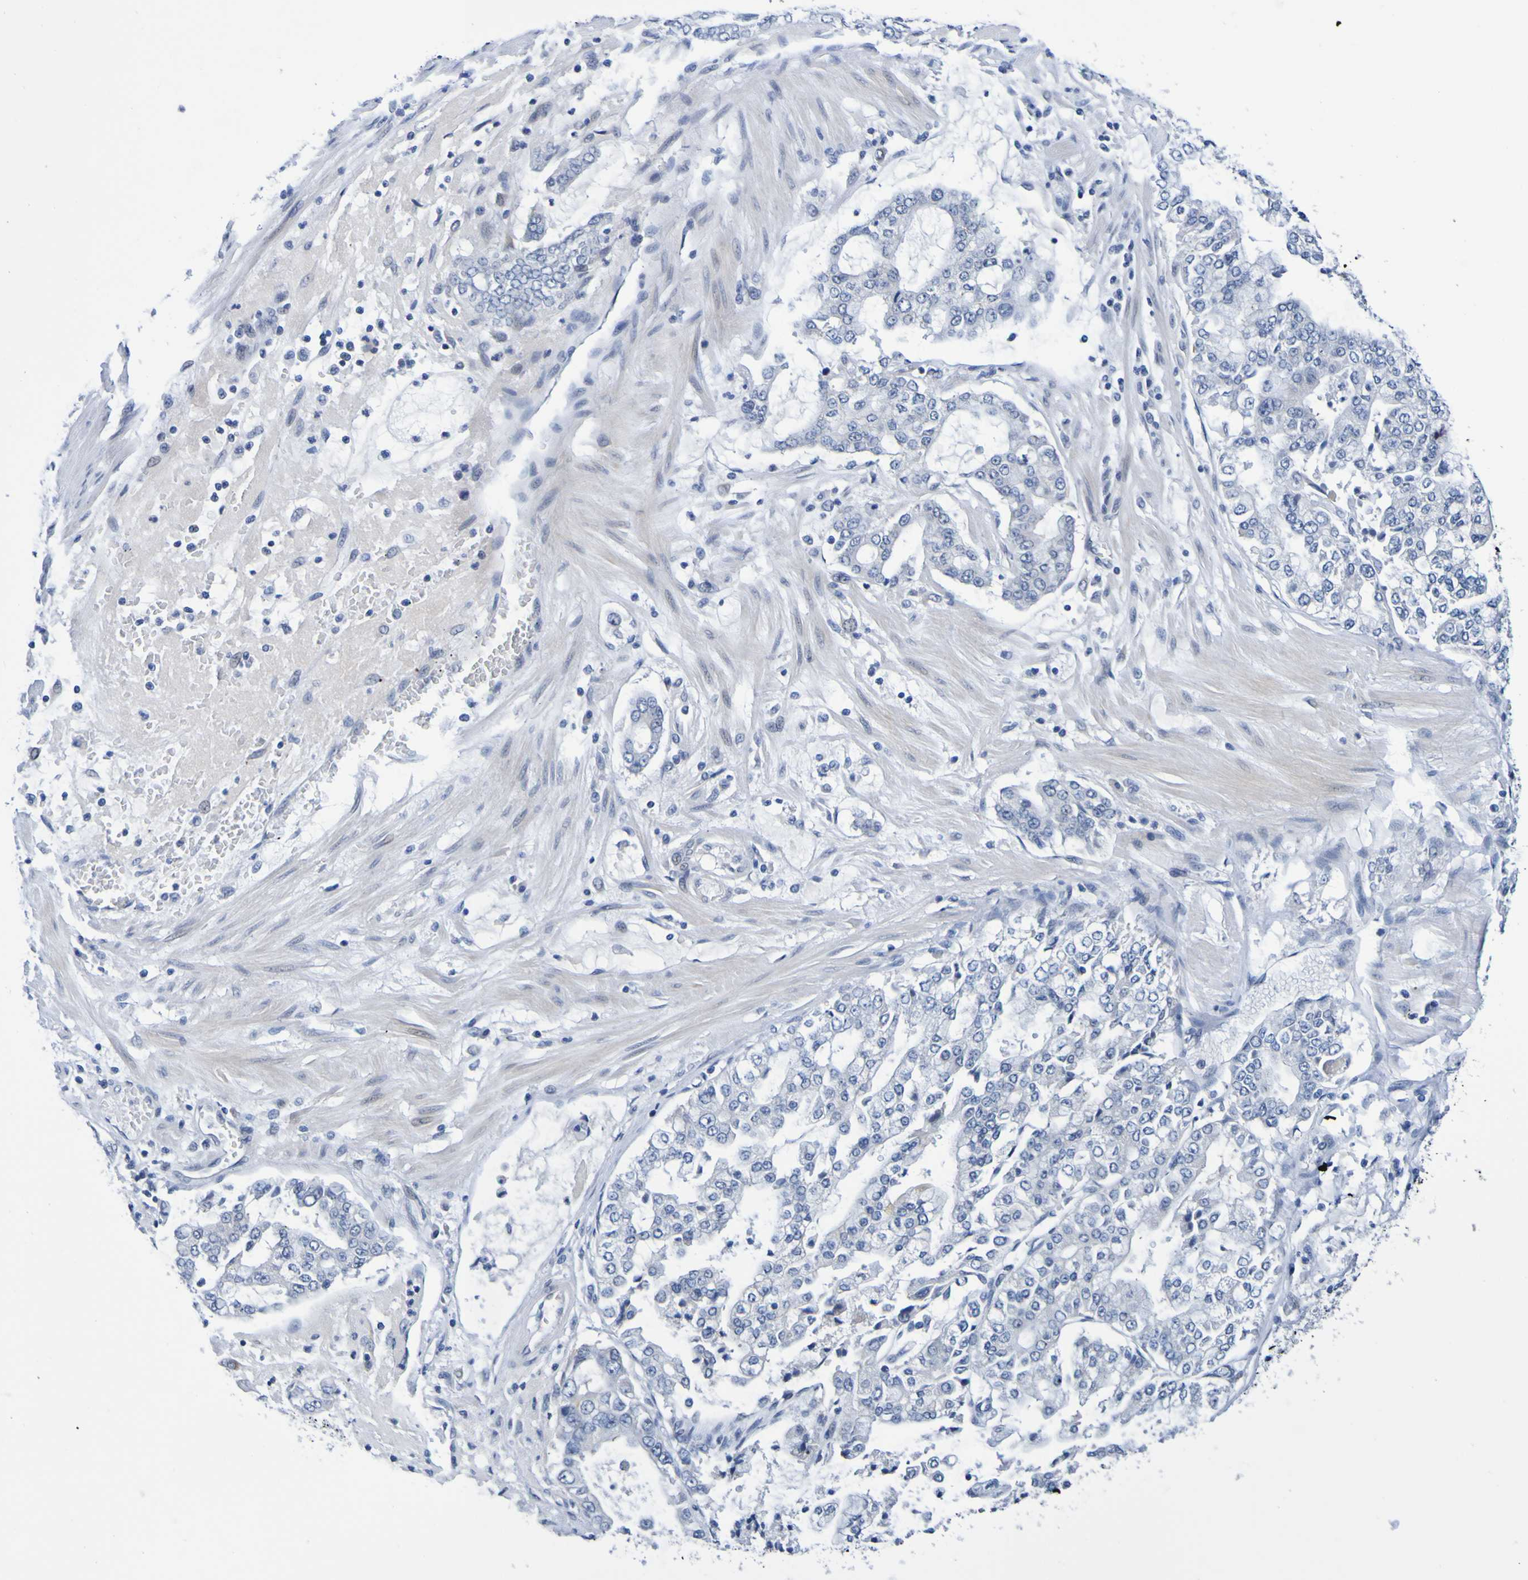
{"staining": {"intensity": "negative", "quantity": "none", "location": "none"}, "tissue": "stomach cancer", "cell_type": "Tumor cells", "image_type": "cancer", "snomed": [{"axis": "morphology", "description": "Adenocarcinoma, NOS"}, {"axis": "topography", "description": "Stomach"}], "caption": "High magnification brightfield microscopy of adenocarcinoma (stomach) stained with DAB (3,3'-diaminobenzidine) (brown) and counterstained with hematoxylin (blue): tumor cells show no significant staining.", "gene": "VMA21", "patient": {"sex": "male", "age": 76}}